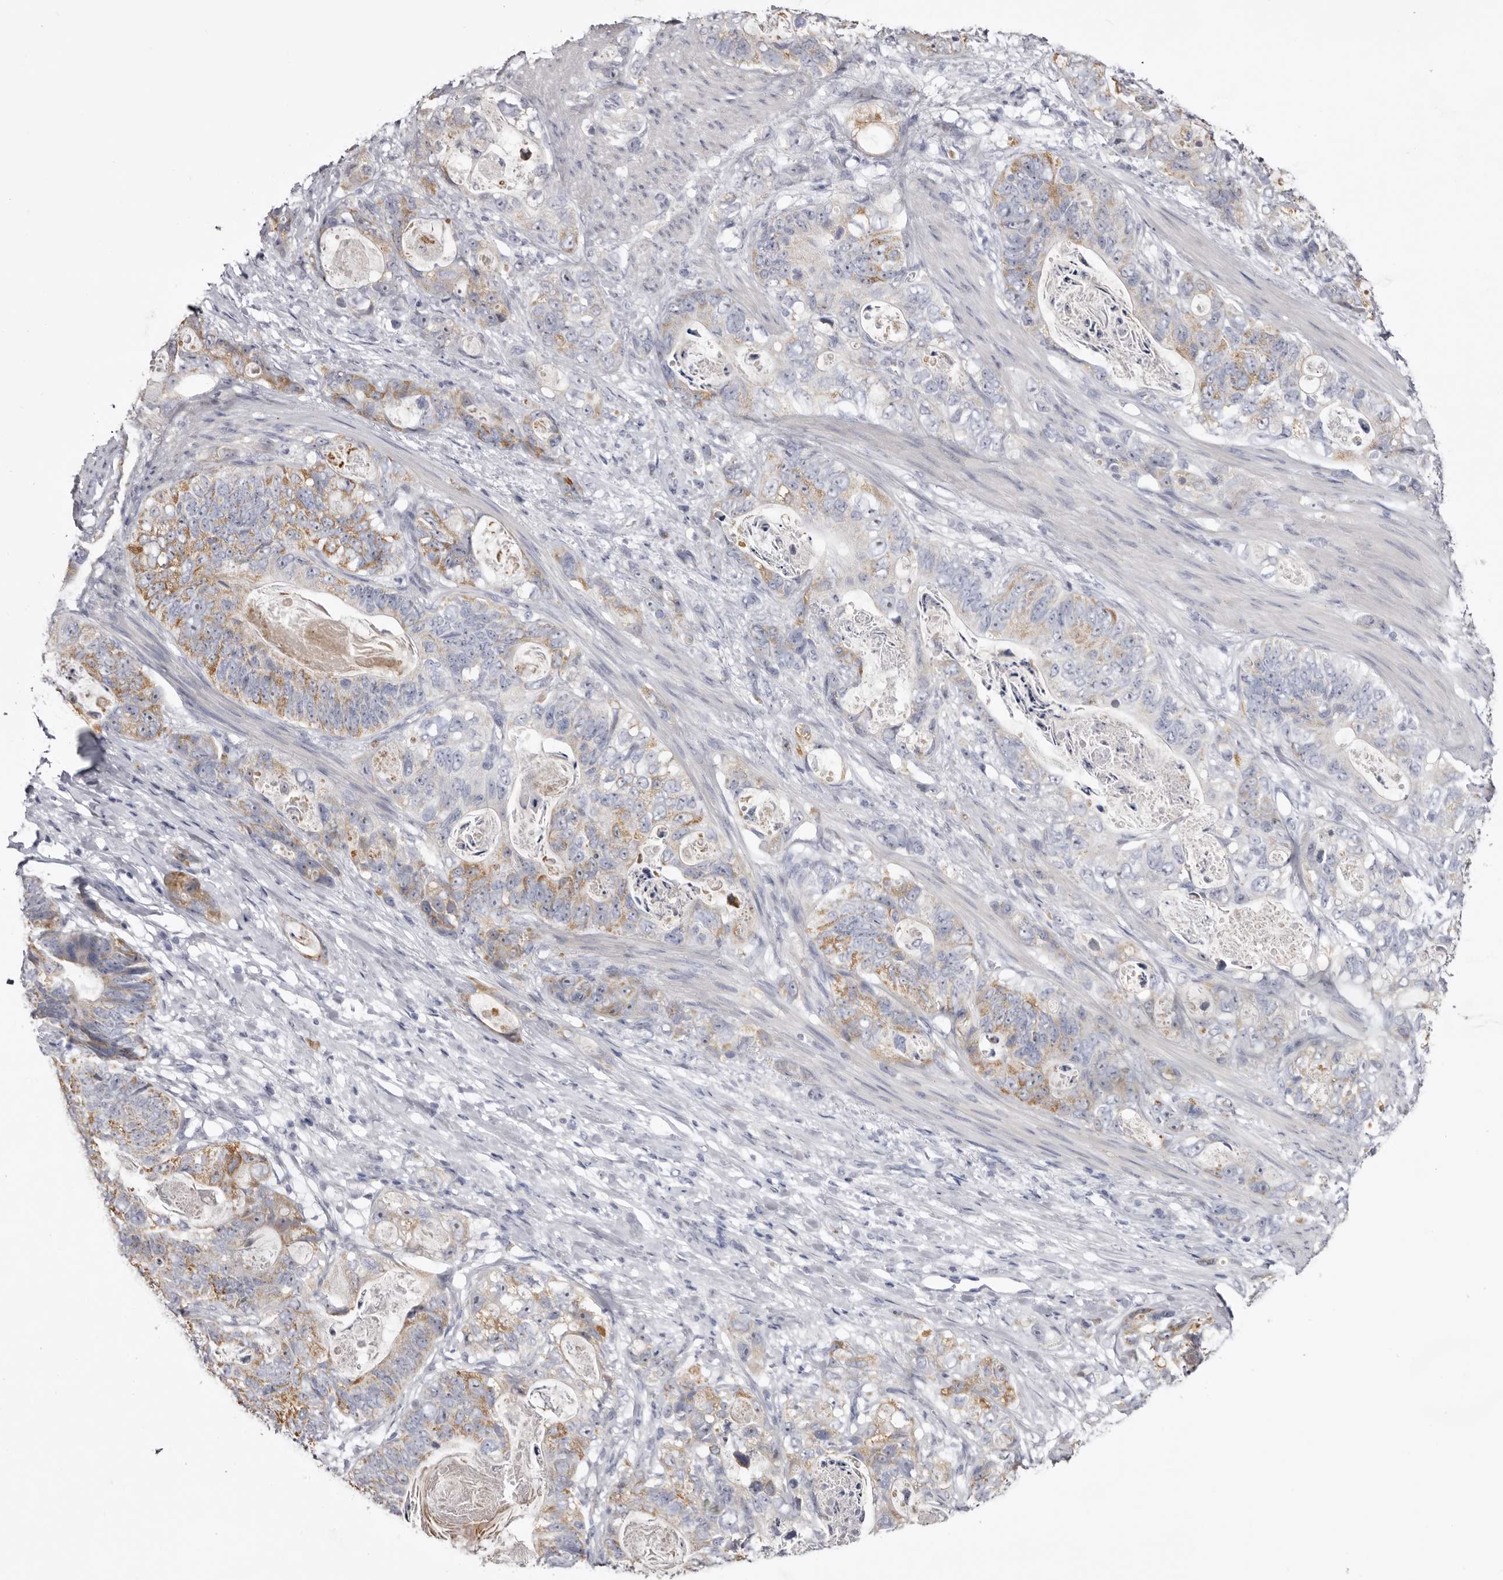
{"staining": {"intensity": "moderate", "quantity": "25%-75%", "location": "cytoplasmic/membranous"}, "tissue": "stomach cancer", "cell_type": "Tumor cells", "image_type": "cancer", "snomed": [{"axis": "morphology", "description": "Normal tissue, NOS"}, {"axis": "morphology", "description": "Adenocarcinoma, NOS"}, {"axis": "topography", "description": "Stomach"}], "caption": "Stomach cancer stained for a protein (brown) exhibits moderate cytoplasmic/membranous positive staining in approximately 25%-75% of tumor cells.", "gene": "CASQ1", "patient": {"sex": "female", "age": 89}}